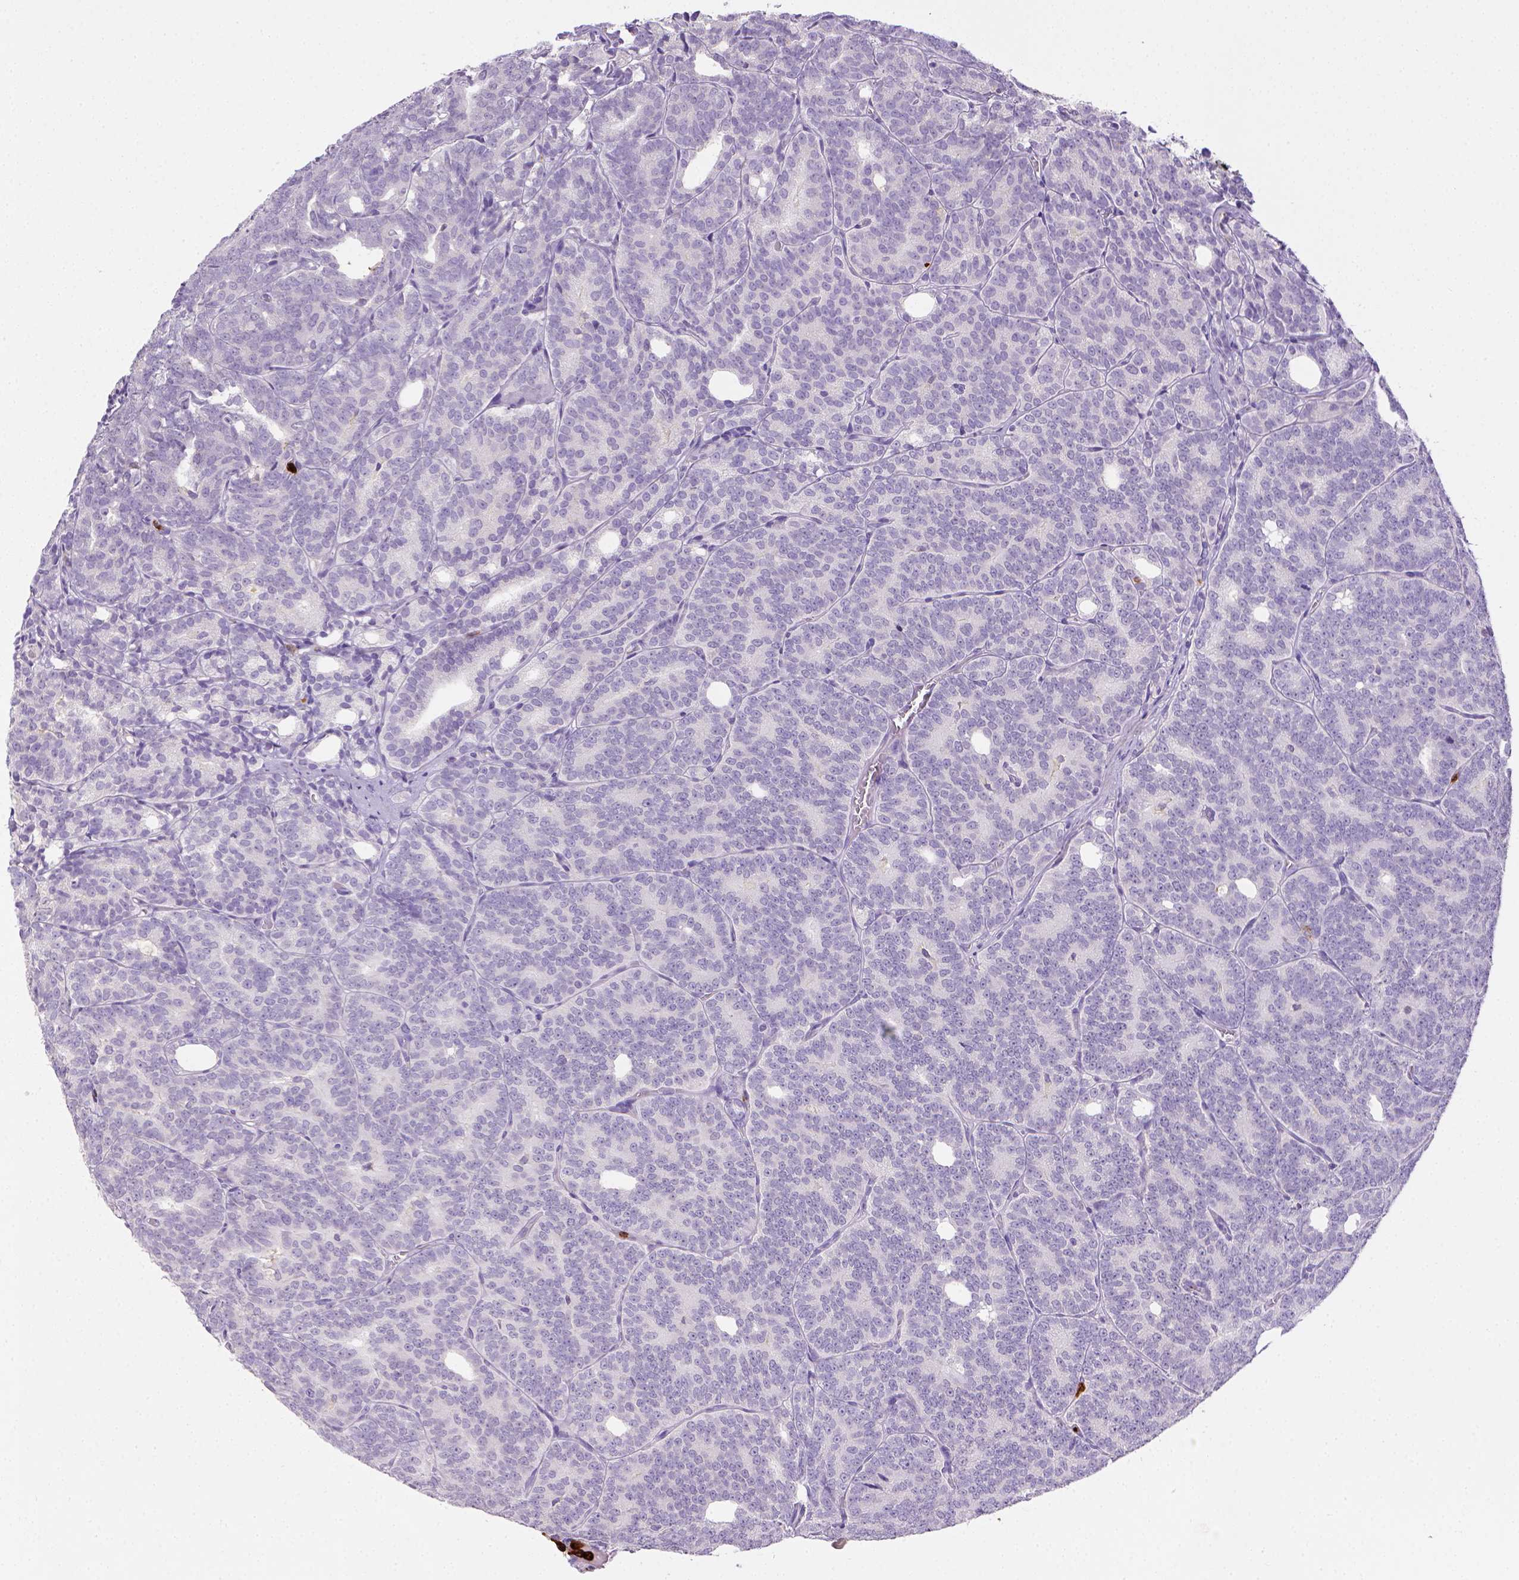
{"staining": {"intensity": "negative", "quantity": "none", "location": "none"}, "tissue": "prostate cancer", "cell_type": "Tumor cells", "image_type": "cancer", "snomed": [{"axis": "morphology", "description": "Adenocarcinoma, High grade"}, {"axis": "topography", "description": "Prostate"}], "caption": "Prostate cancer (adenocarcinoma (high-grade)) was stained to show a protein in brown. There is no significant staining in tumor cells. (Brightfield microscopy of DAB (3,3'-diaminobenzidine) IHC at high magnification).", "gene": "ITGAM", "patient": {"sex": "male", "age": 53}}